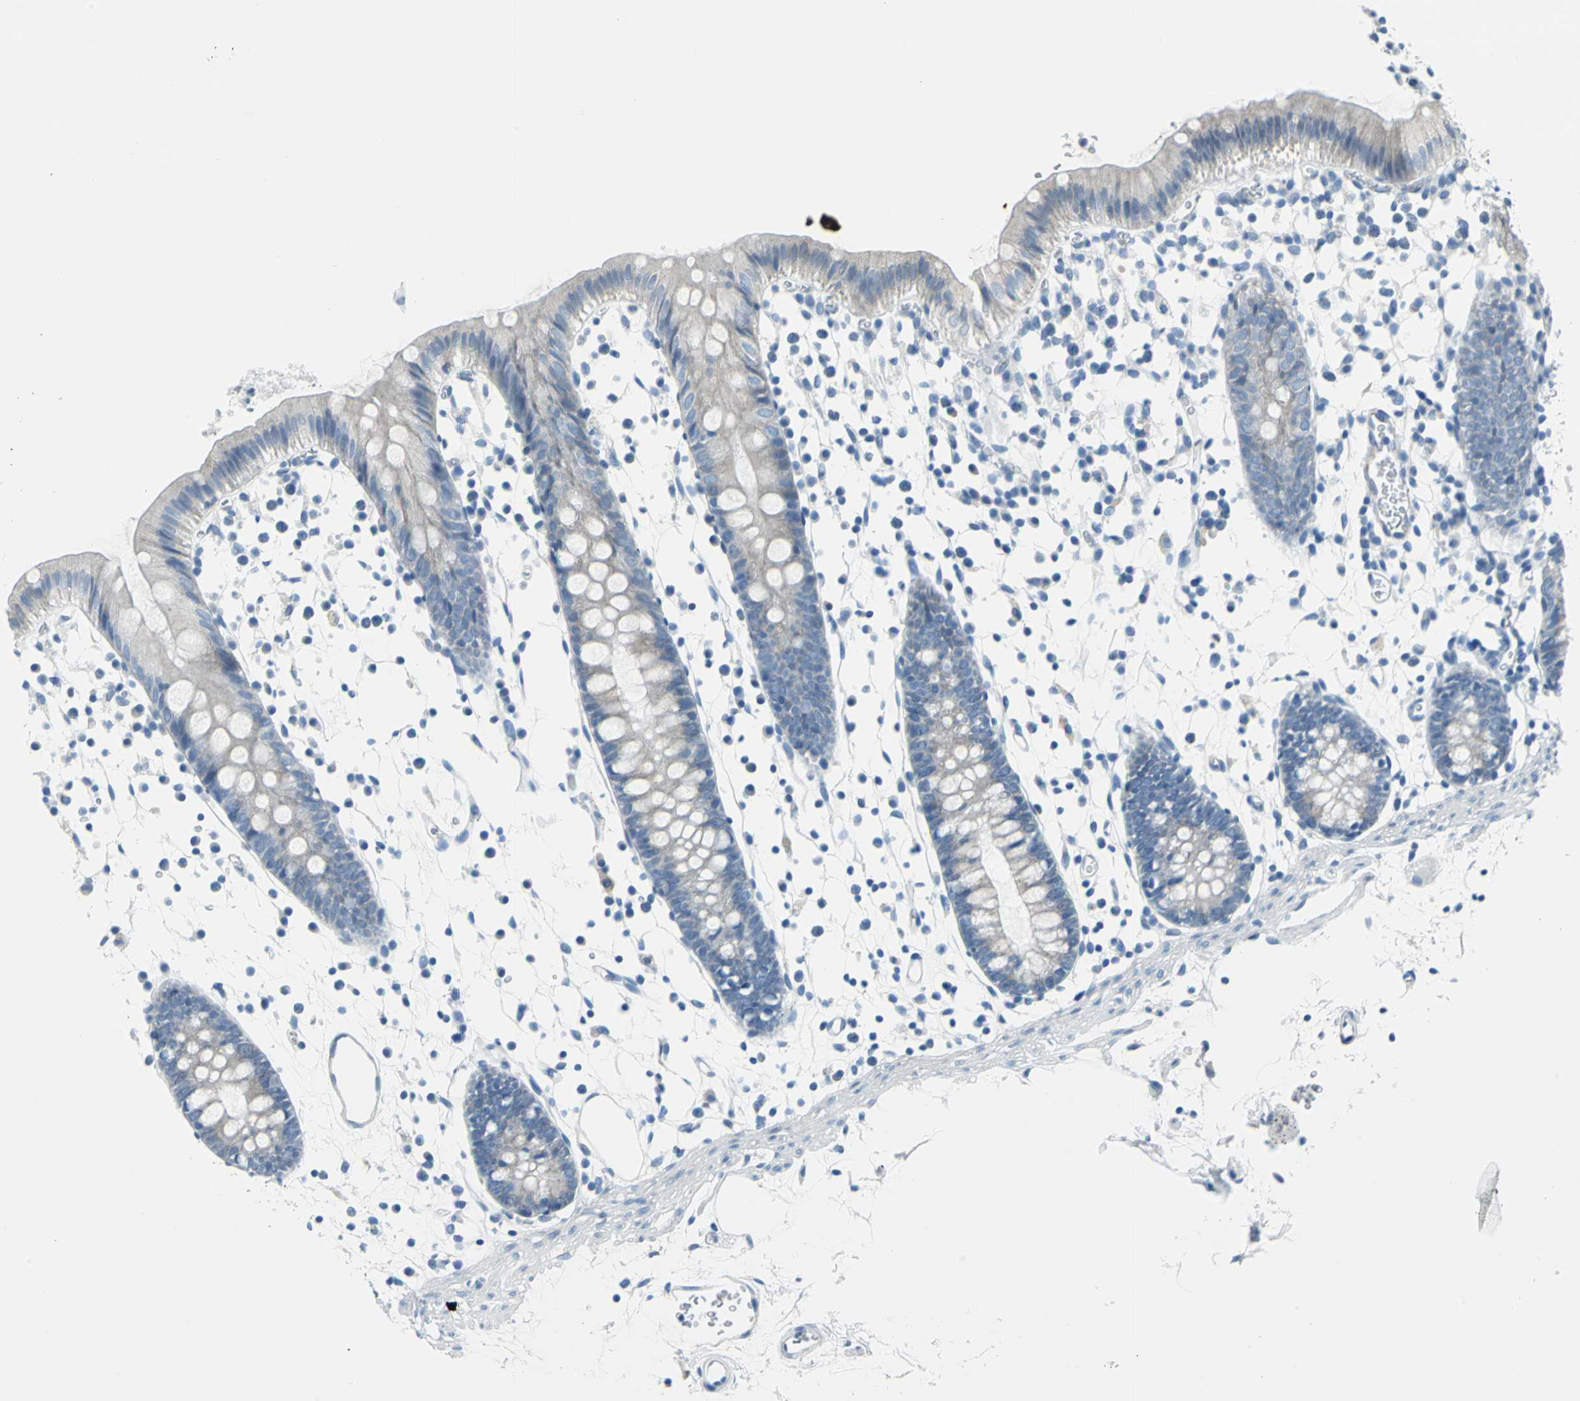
{"staining": {"intensity": "negative", "quantity": "none", "location": "none"}, "tissue": "colon", "cell_type": "Endothelial cells", "image_type": "normal", "snomed": [{"axis": "morphology", "description": "Normal tissue, NOS"}, {"axis": "topography", "description": "Colon"}], "caption": "The IHC photomicrograph has no significant positivity in endothelial cells of colon. (Immunohistochemistry, brightfield microscopy, high magnification).", "gene": "CYB5A", "patient": {"sex": "male", "age": 14}}